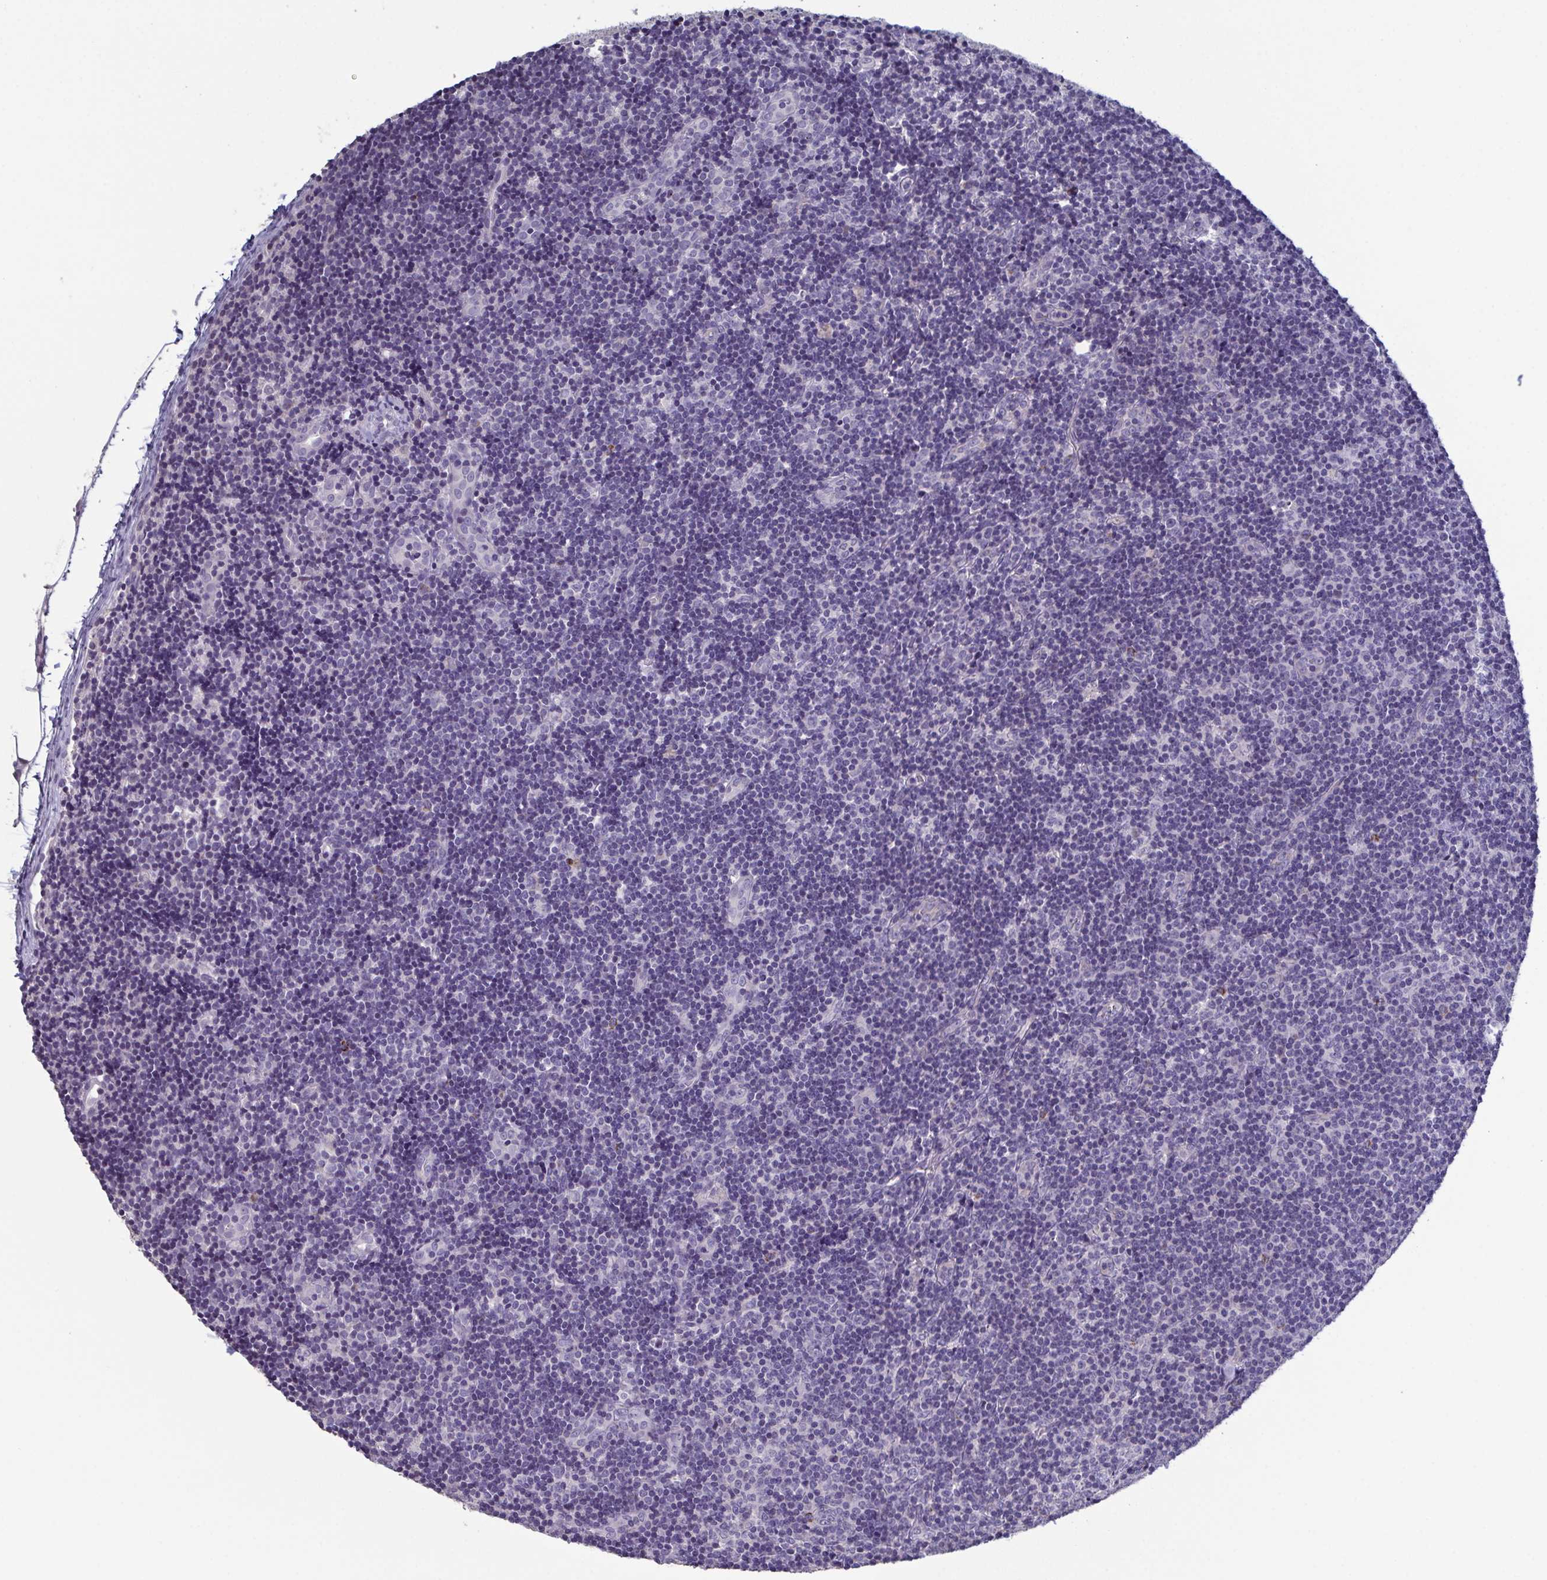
{"staining": {"intensity": "negative", "quantity": "none", "location": "none"}, "tissue": "lymph node", "cell_type": "Germinal center cells", "image_type": "normal", "snomed": [{"axis": "morphology", "description": "Normal tissue, NOS"}, {"axis": "topography", "description": "Lymph node"}], "caption": "DAB (3,3'-diaminobenzidine) immunohistochemical staining of unremarkable lymph node displays no significant staining in germinal center cells. (DAB (3,3'-diaminobenzidine) IHC with hematoxylin counter stain).", "gene": "GLDC", "patient": {"sex": "female", "age": 41}}